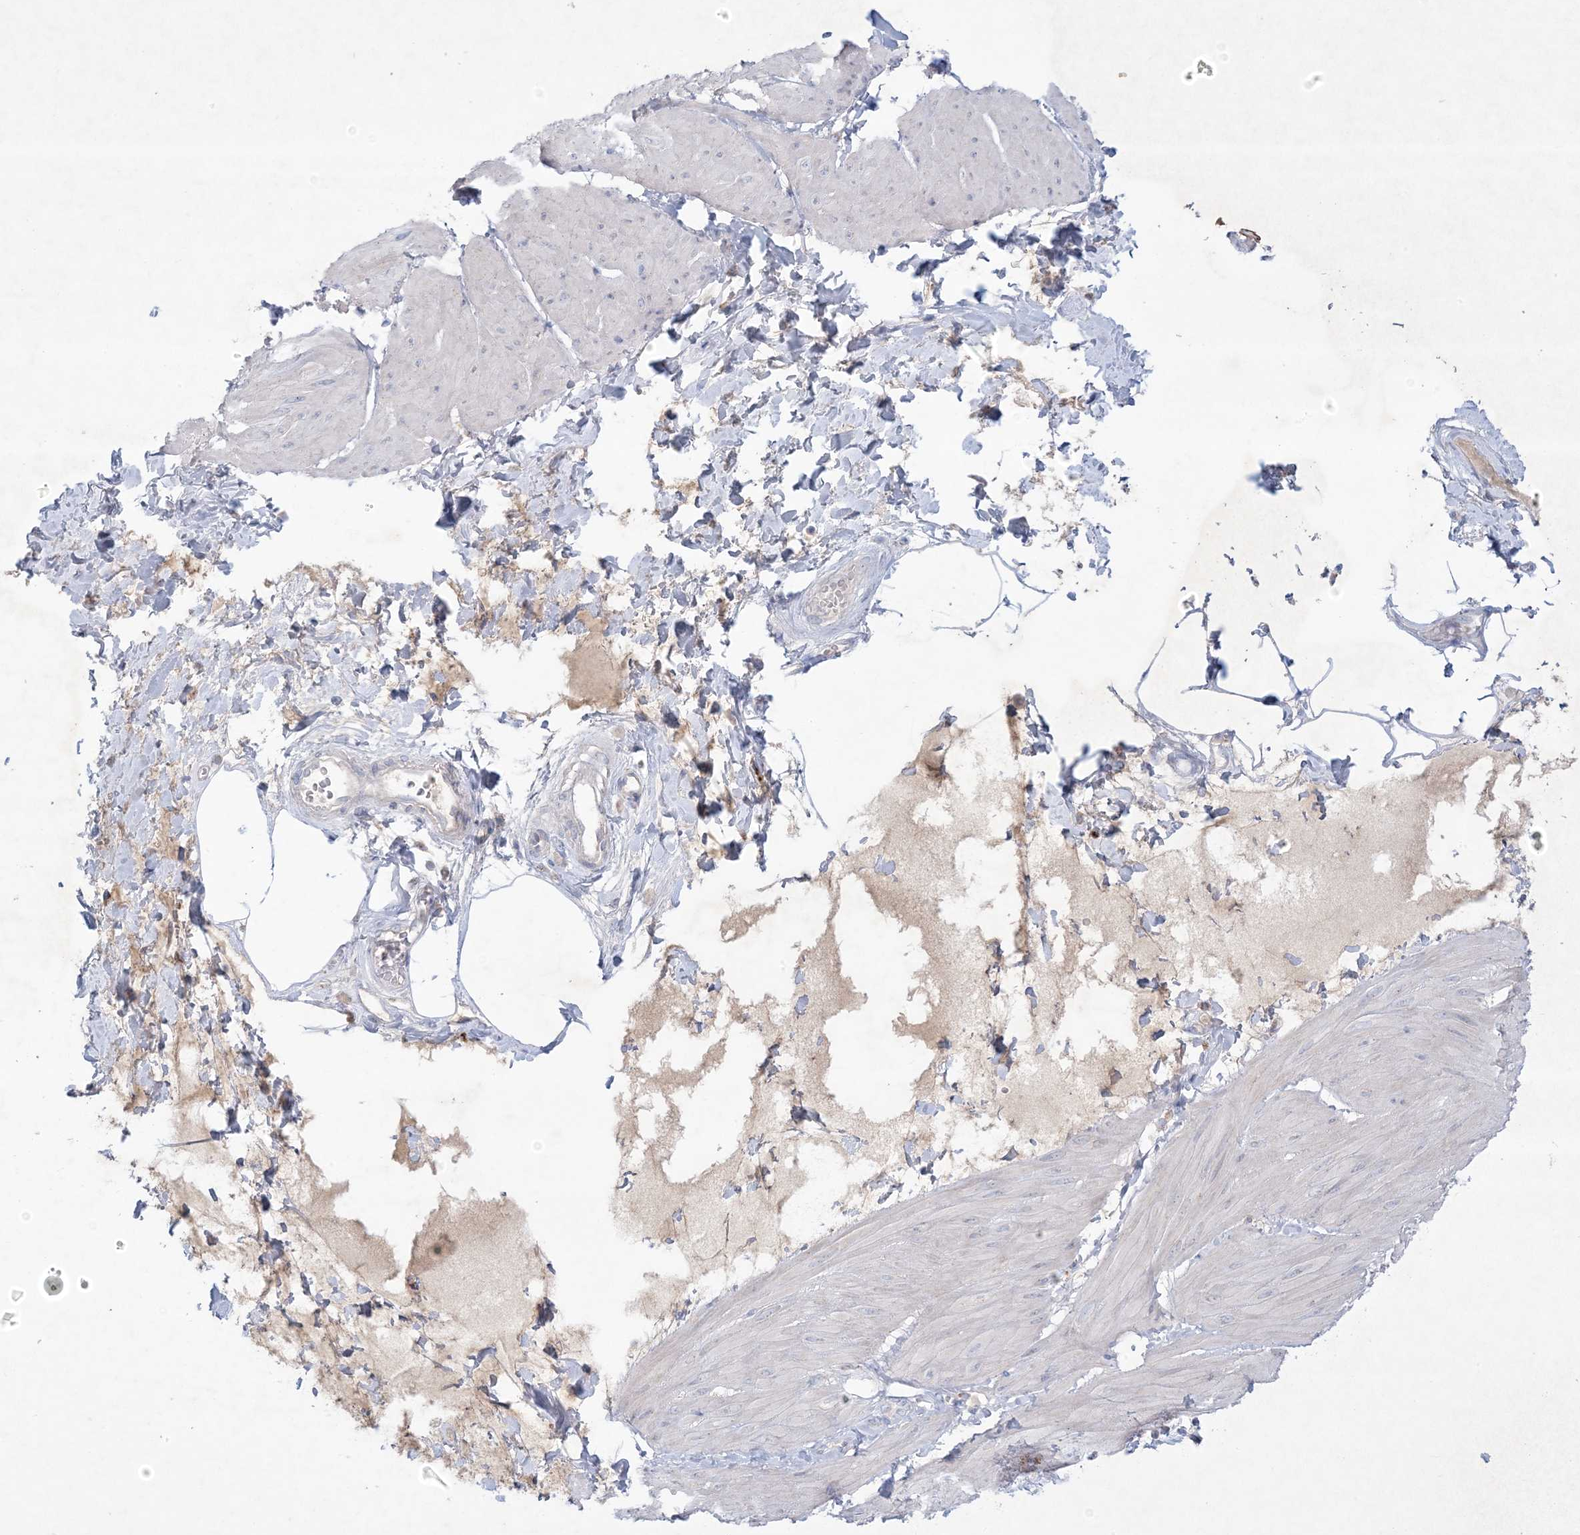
{"staining": {"intensity": "negative", "quantity": "none", "location": "none"}, "tissue": "smooth muscle", "cell_type": "Smooth muscle cells", "image_type": "normal", "snomed": [{"axis": "morphology", "description": "Urothelial carcinoma, High grade"}, {"axis": "topography", "description": "Urinary bladder"}], "caption": "The immunohistochemistry (IHC) histopathology image has no significant positivity in smooth muscle cells of smooth muscle.", "gene": "KCTD6", "patient": {"sex": "male", "age": 46}}